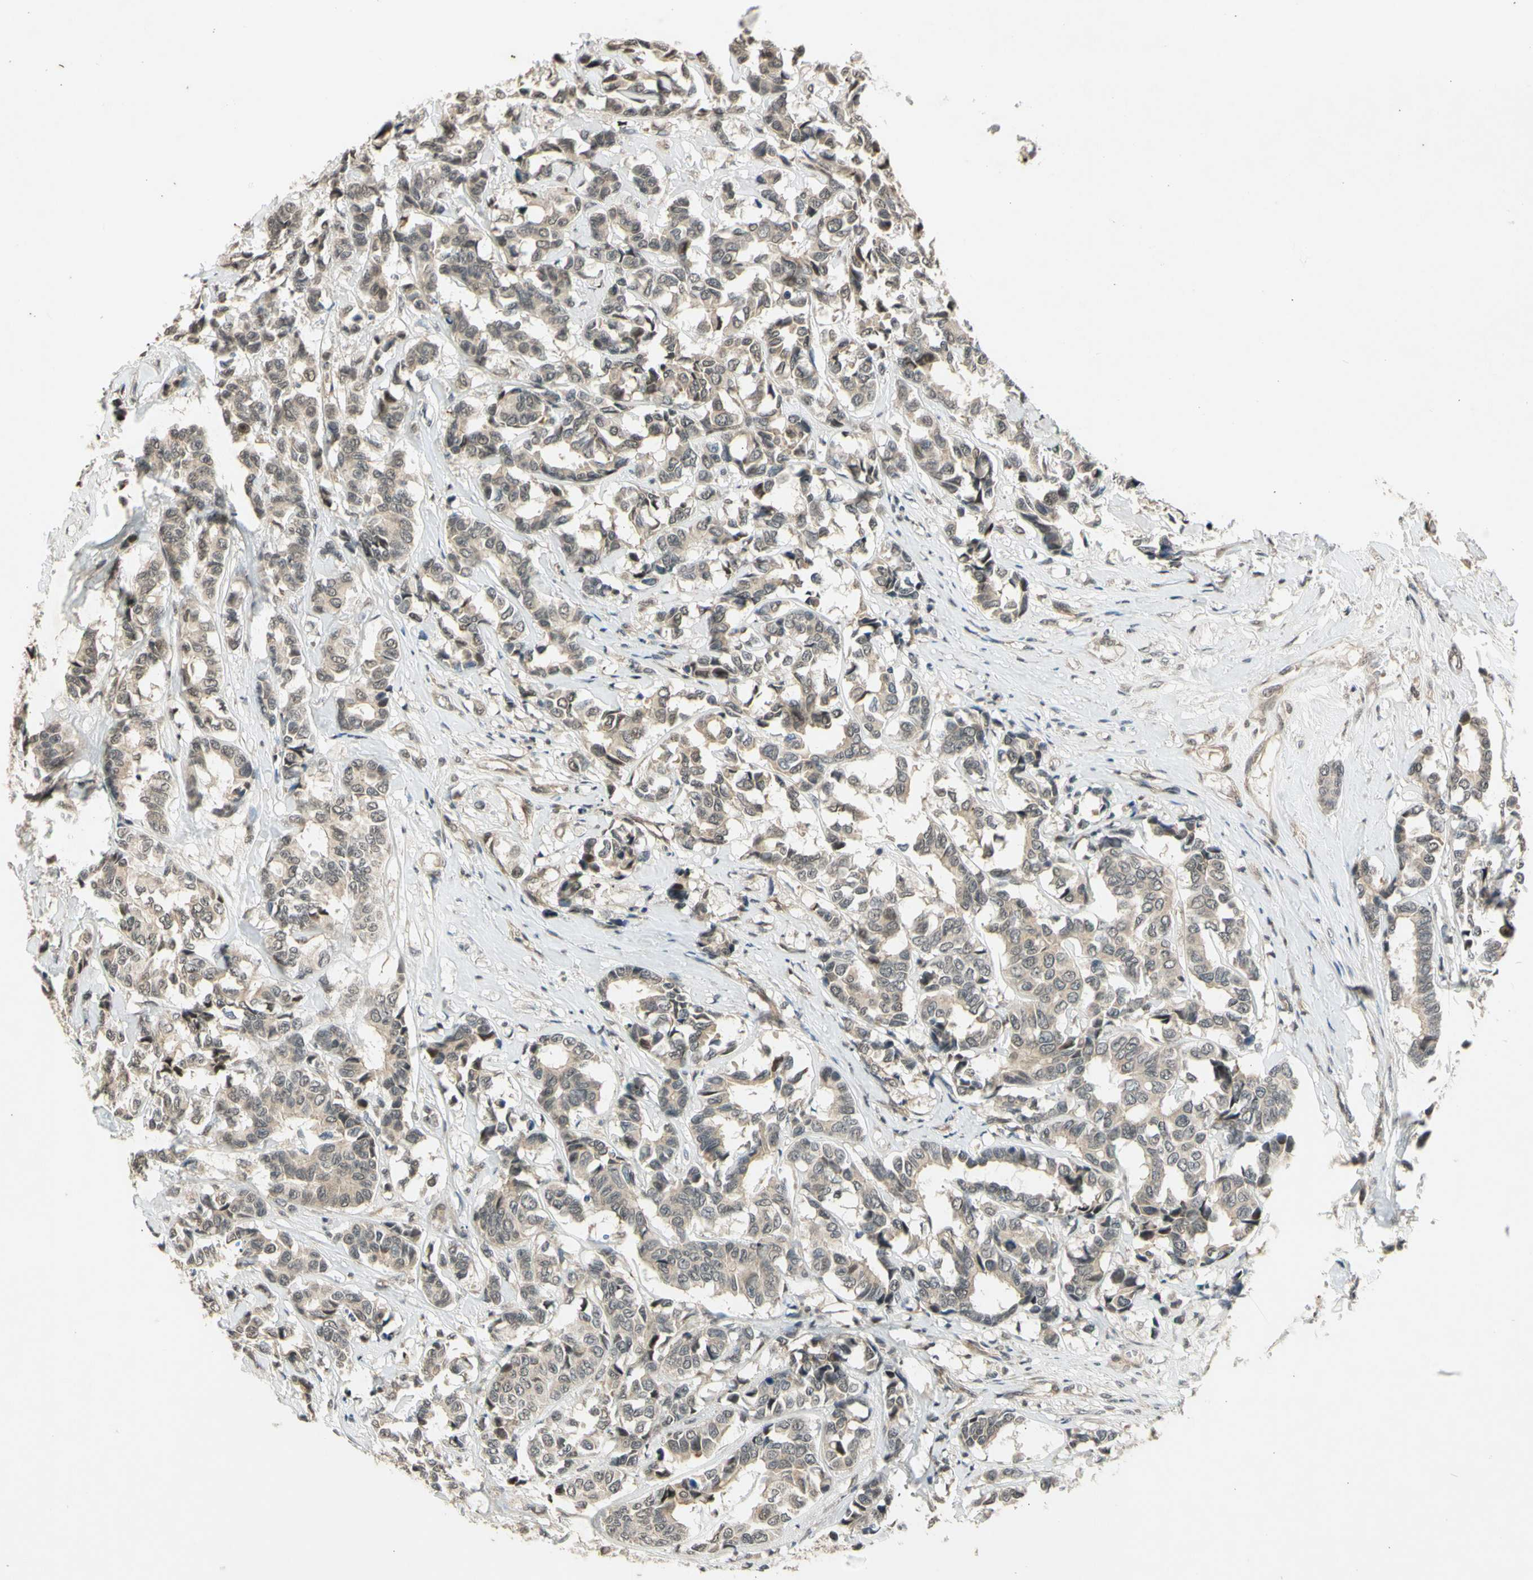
{"staining": {"intensity": "weak", "quantity": "25%-75%", "location": "cytoplasmic/membranous"}, "tissue": "breast cancer", "cell_type": "Tumor cells", "image_type": "cancer", "snomed": [{"axis": "morphology", "description": "Duct carcinoma"}, {"axis": "topography", "description": "Breast"}], "caption": "A photomicrograph showing weak cytoplasmic/membranous staining in approximately 25%-75% of tumor cells in intraductal carcinoma (breast), as visualized by brown immunohistochemical staining.", "gene": "EFNB2", "patient": {"sex": "female", "age": 87}}